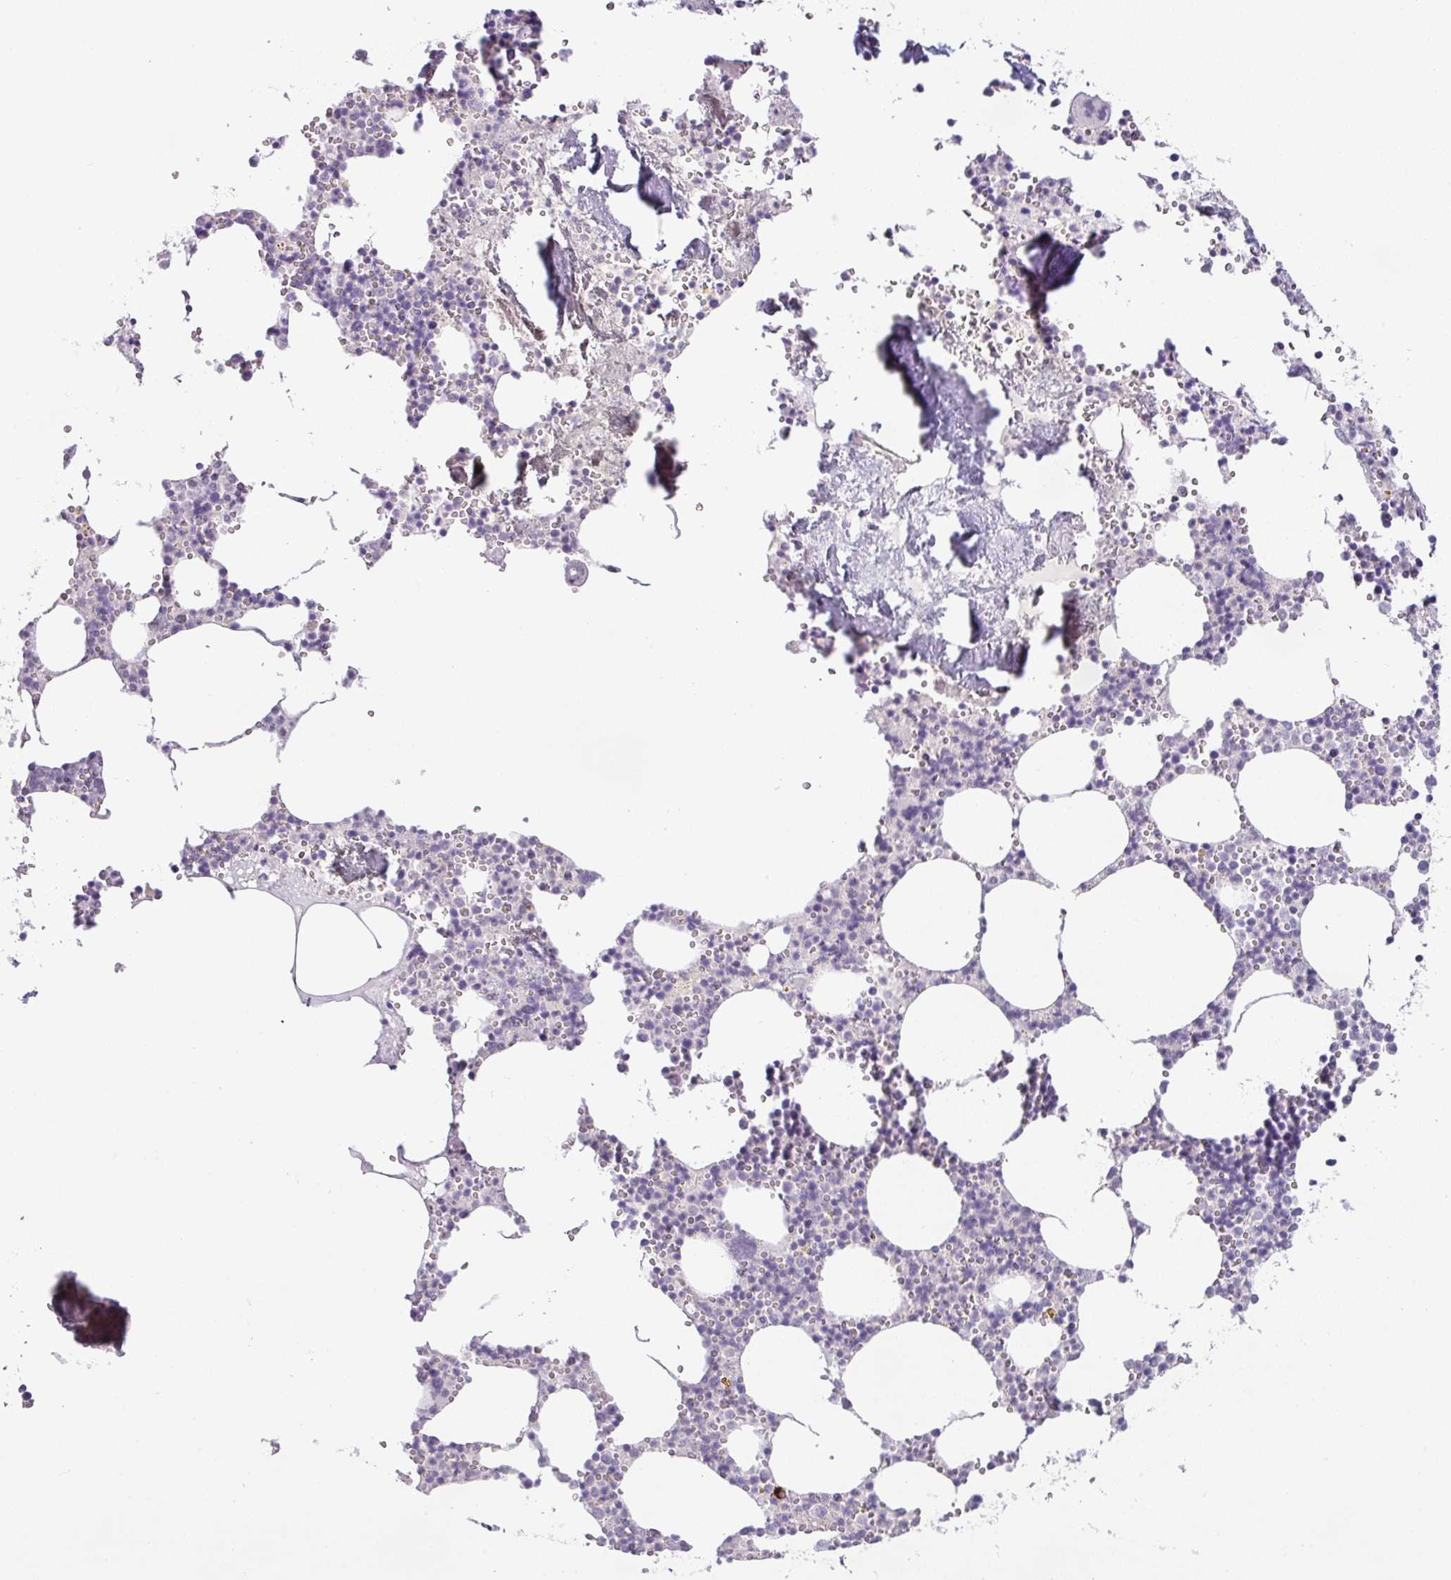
{"staining": {"intensity": "negative", "quantity": "none", "location": "none"}, "tissue": "bone marrow", "cell_type": "Hematopoietic cells", "image_type": "normal", "snomed": [{"axis": "morphology", "description": "Normal tissue, NOS"}, {"axis": "topography", "description": "Bone marrow"}], "caption": "This is a photomicrograph of IHC staining of normal bone marrow, which shows no staining in hematopoietic cells. Brightfield microscopy of immunohistochemistry (IHC) stained with DAB (3,3'-diaminobenzidine) (brown) and hematoxylin (blue), captured at high magnification.", "gene": "HMCN2", "patient": {"sex": "male", "age": 54}}